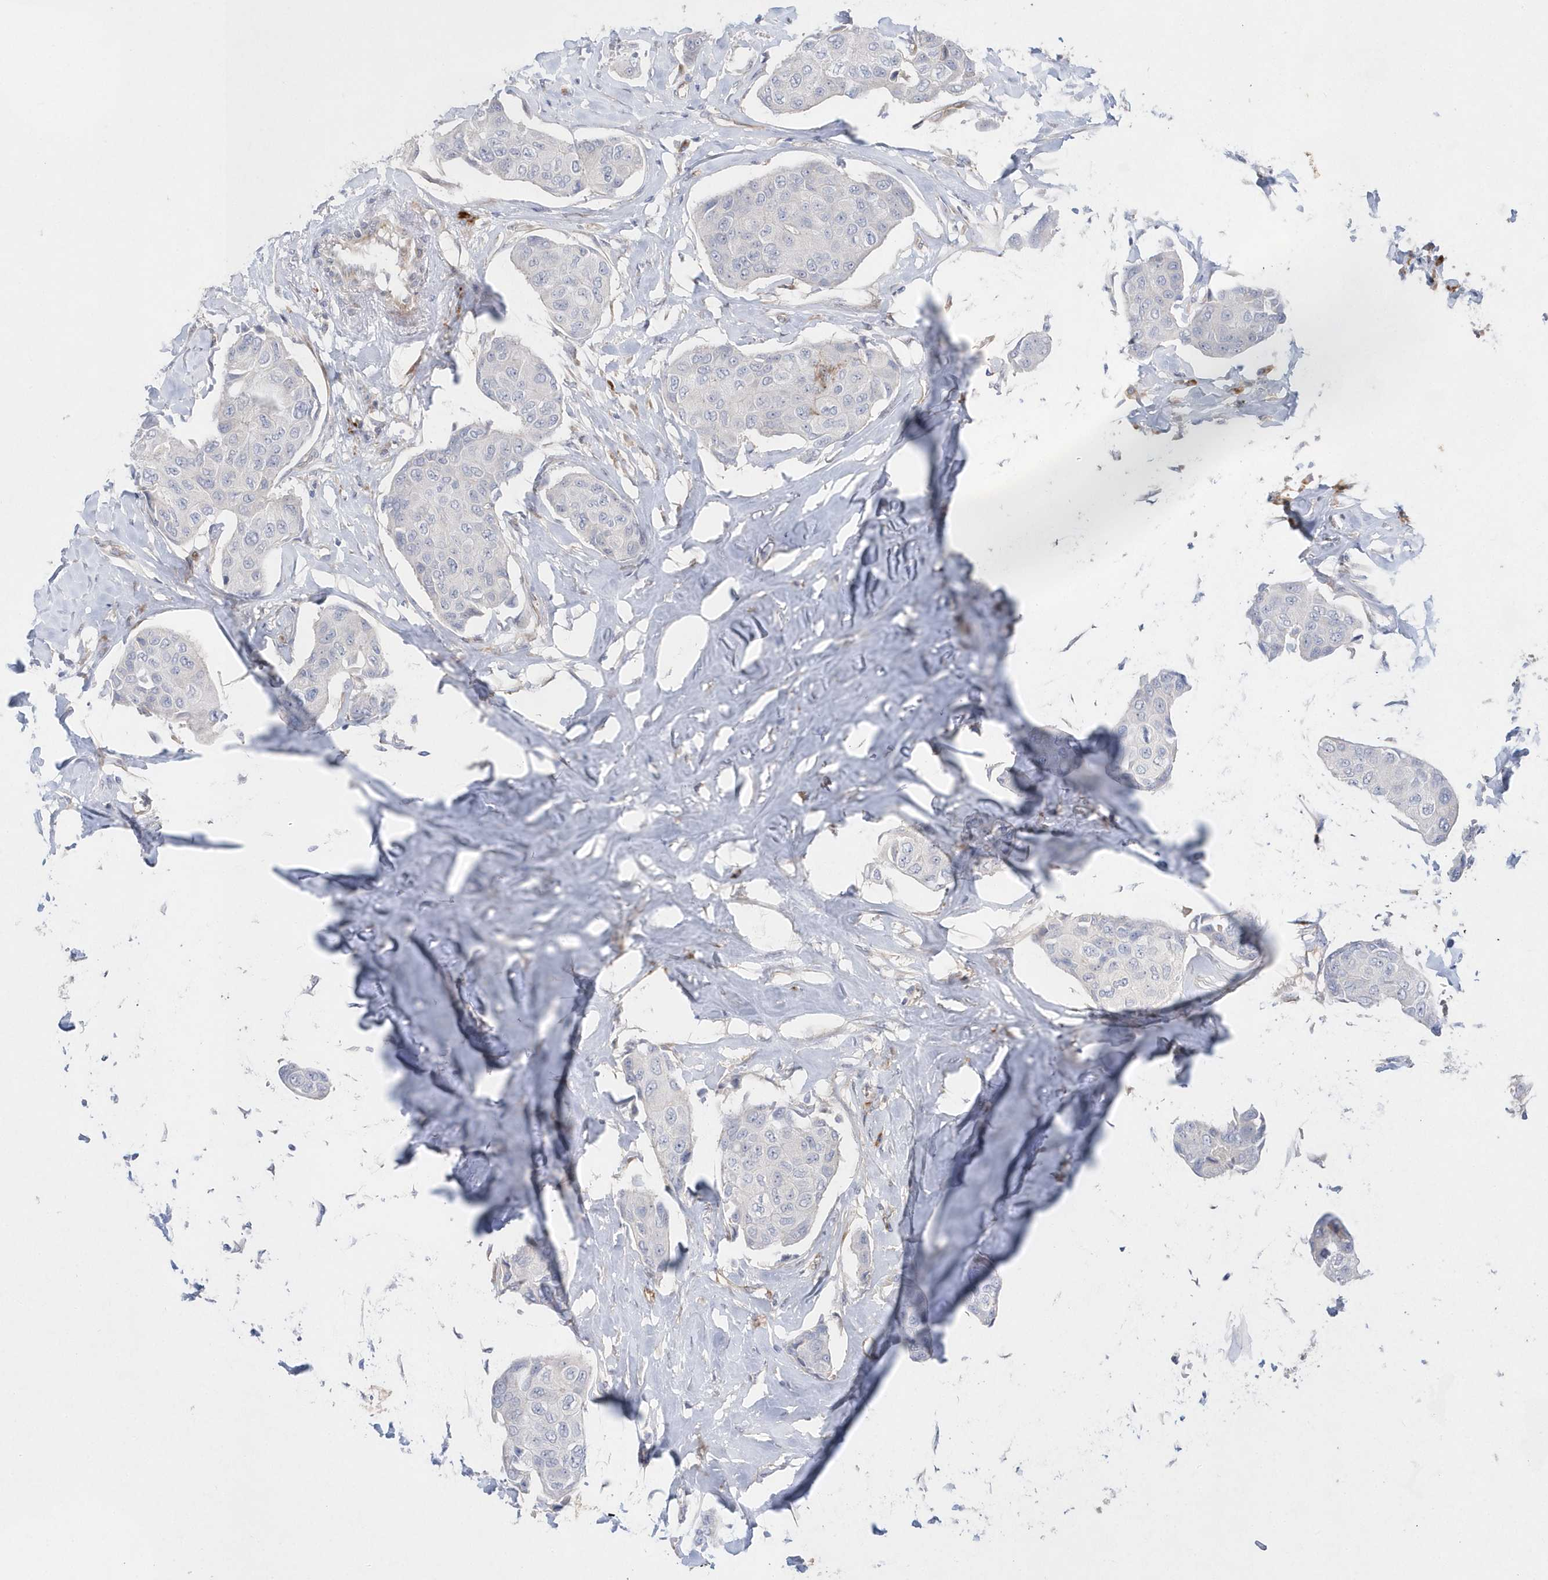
{"staining": {"intensity": "negative", "quantity": "none", "location": "none"}, "tissue": "breast cancer", "cell_type": "Tumor cells", "image_type": "cancer", "snomed": [{"axis": "morphology", "description": "Duct carcinoma"}, {"axis": "topography", "description": "Breast"}], "caption": "Human breast cancer (invasive ductal carcinoma) stained for a protein using IHC demonstrates no expression in tumor cells.", "gene": "TMEM132B", "patient": {"sex": "female", "age": 80}}